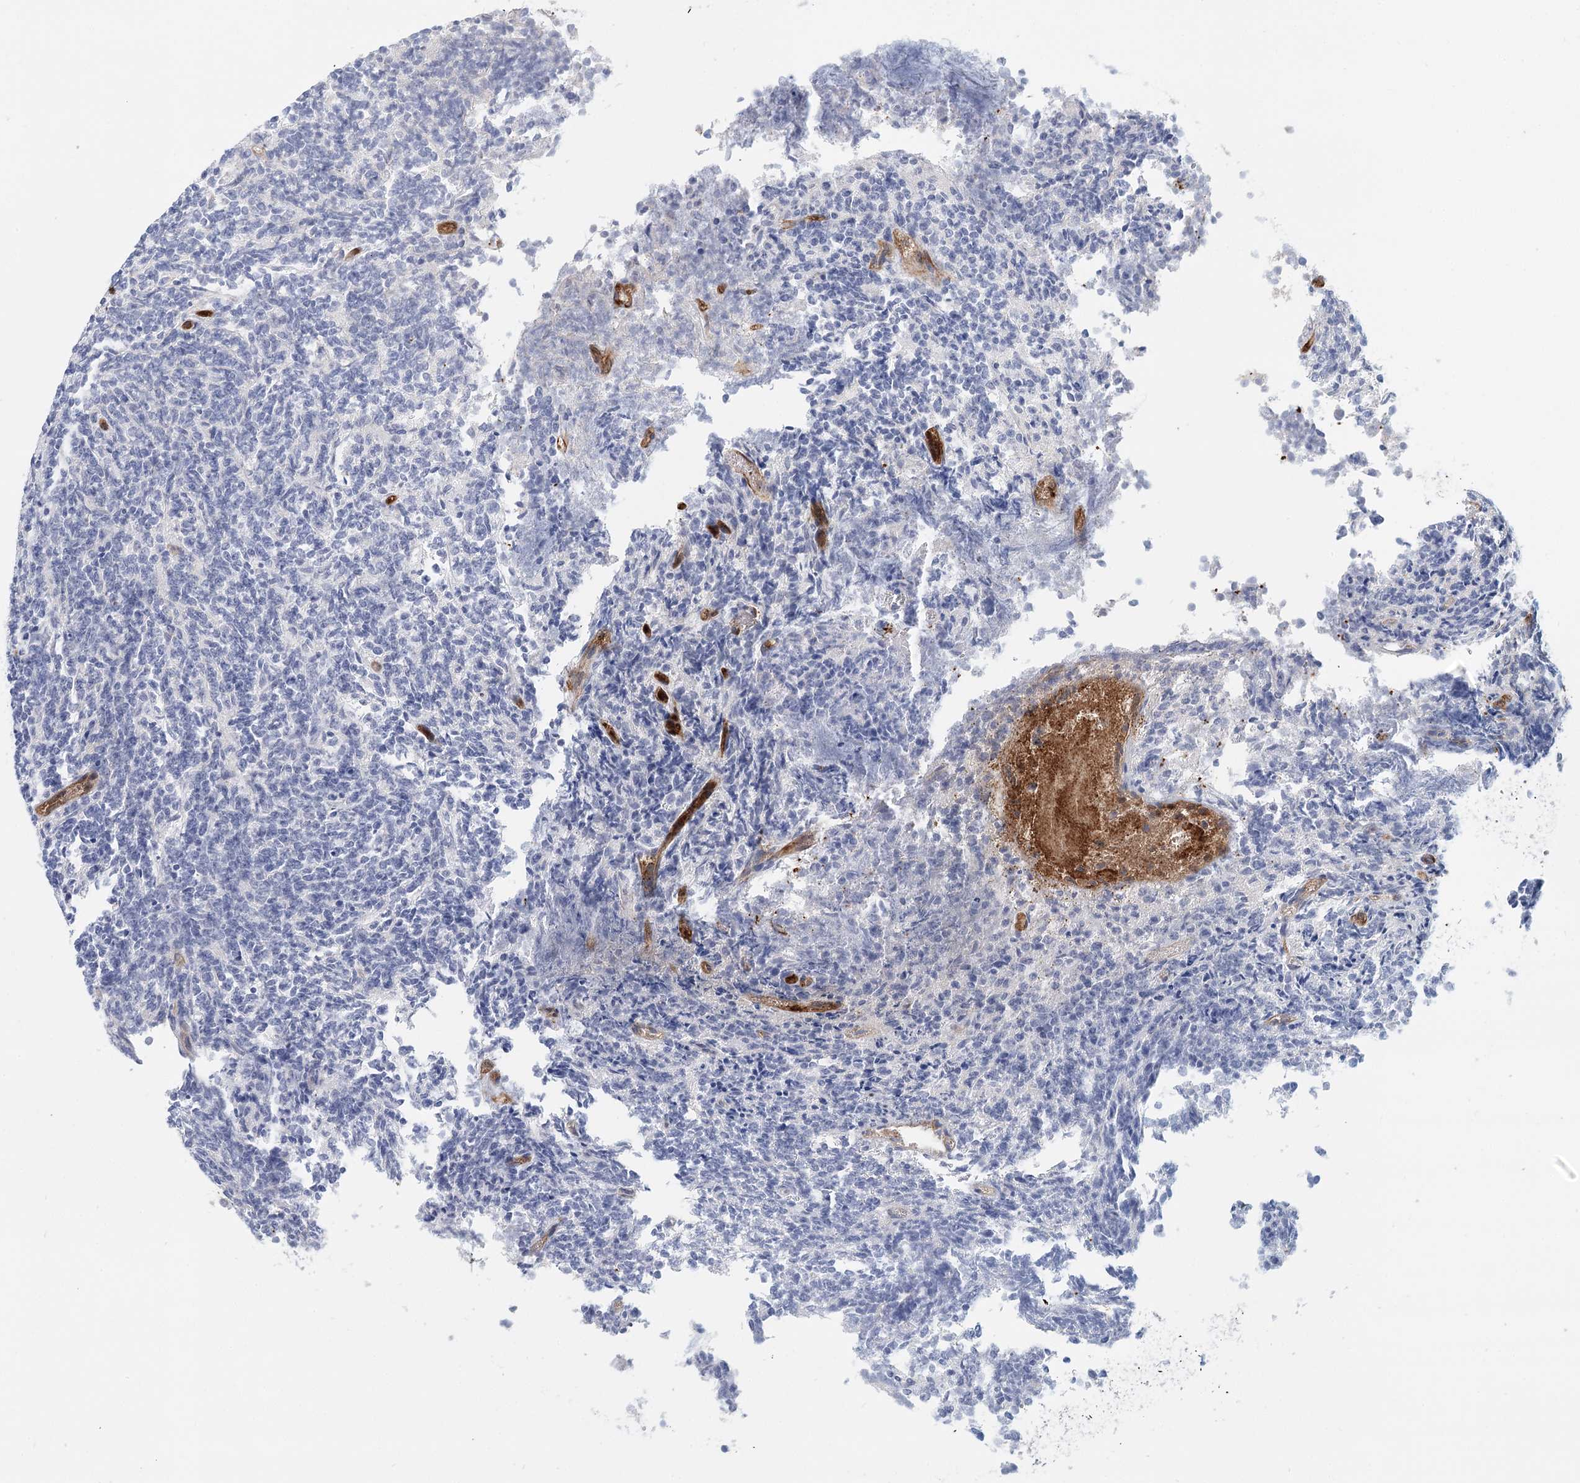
{"staining": {"intensity": "negative", "quantity": "none", "location": "none"}, "tissue": "glioma", "cell_type": "Tumor cells", "image_type": "cancer", "snomed": [{"axis": "morphology", "description": "Glioma, malignant, Low grade"}, {"axis": "topography", "description": "Brain"}], "caption": "Immunohistochemistry (IHC) photomicrograph of neoplastic tissue: human glioma stained with DAB exhibits no significant protein staining in tumor cells.", "gene": "ZFYVE28", "patient": {"sex": "female", "age": 1}}